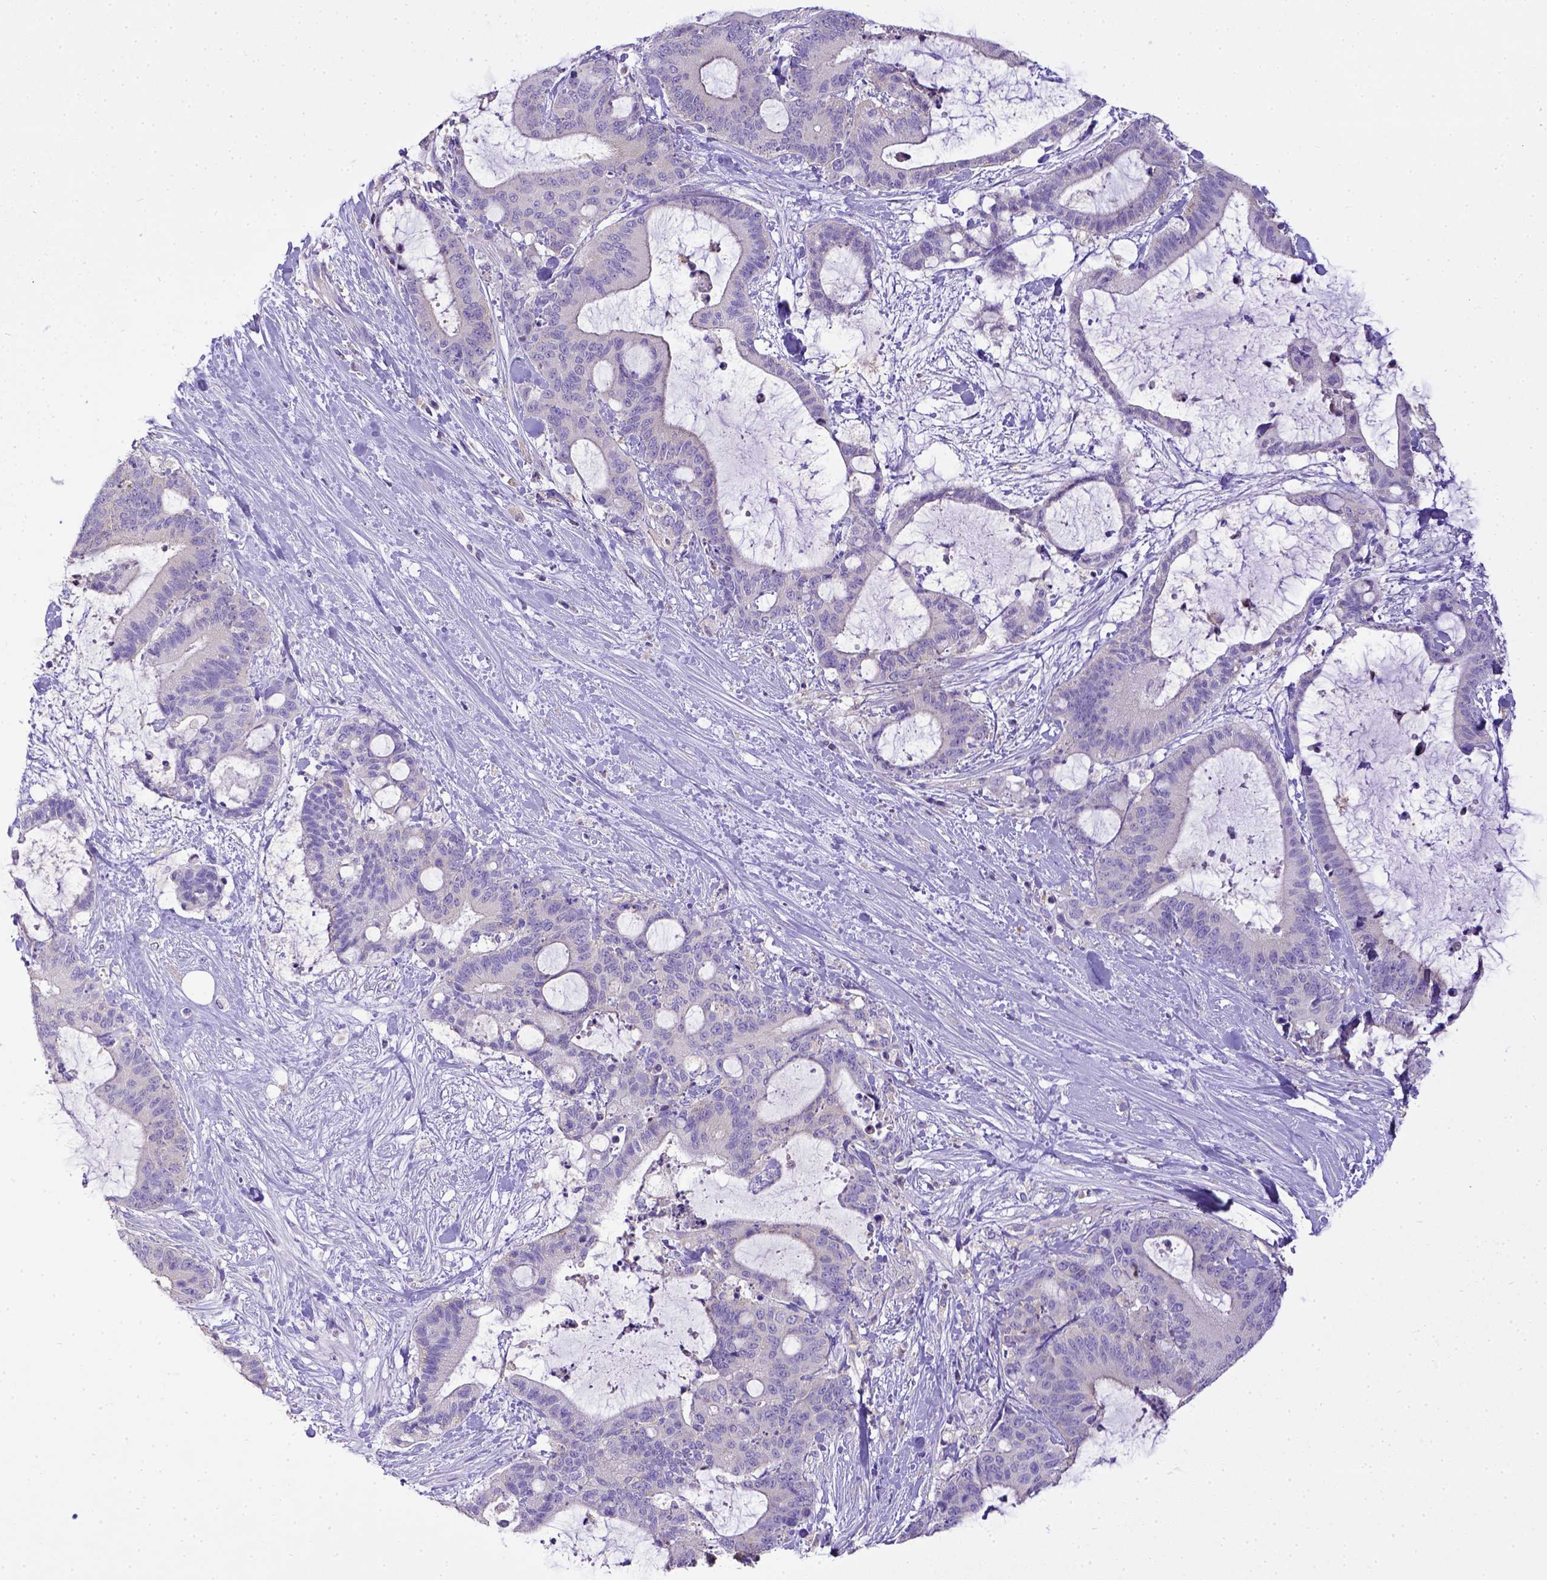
{"staining": {"intensity": "negative", "quantity": "none", "location": "none"}, "tissue": "liver cancer", "cell_type": "Tumor cells", "image_type": "cancer", "snomed": [{"axis": "morphology", "description": "Cholangiocarcinoma"}, {"axis": "topography", "description": "Liver"}], "caption": "IHC of human cholangiocarcinoma (liver) reveals no staining in tumor cells. Nuclei are stained in blue.", "gene": "CD40", "patient": {"sex": "female", "age": 73}}